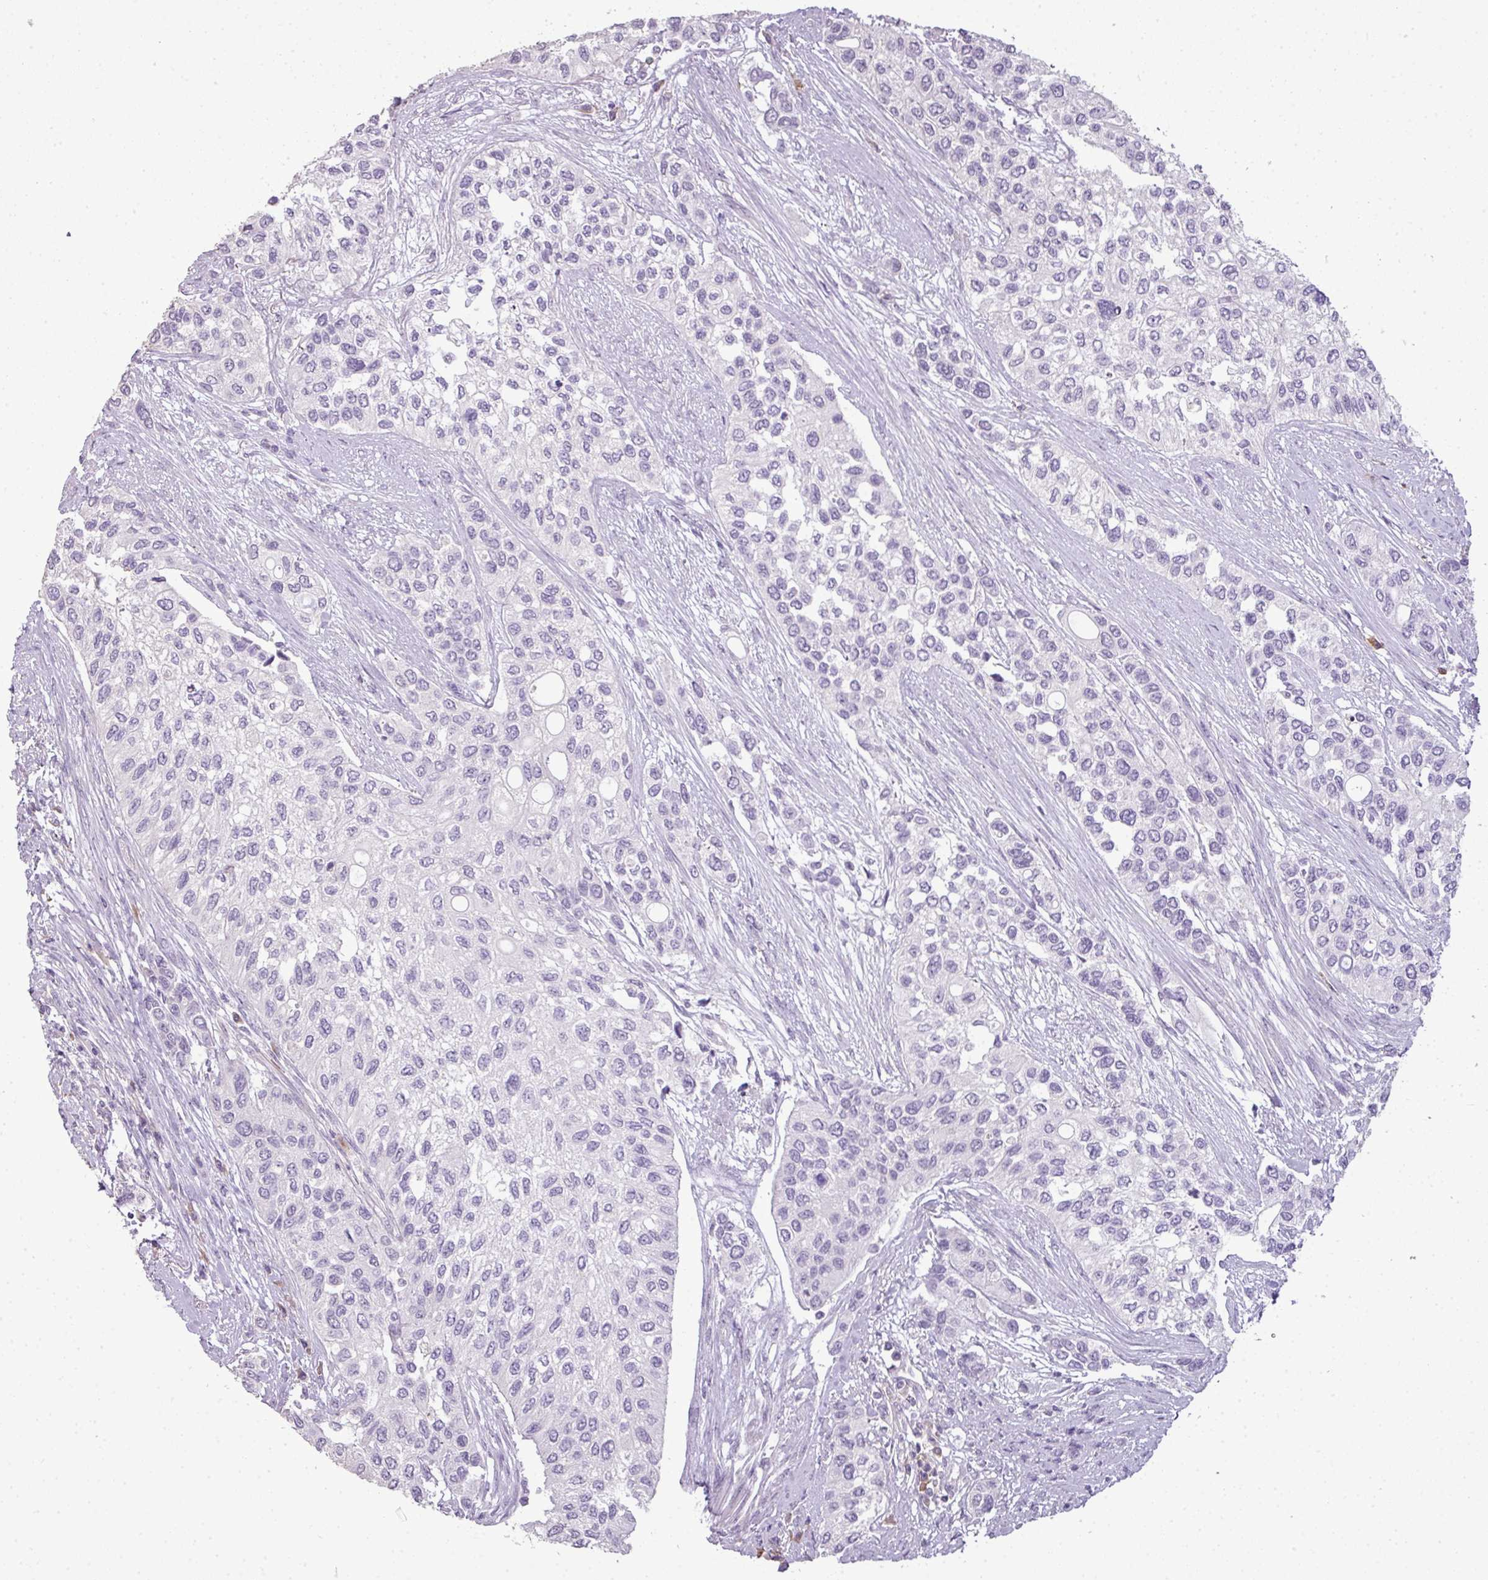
{"staining": {"intensity": "negative", "quantity": "none", "location": "none"}, "tissue": "urothelial cancer", "cell_type": "Tumor cells", "image_type": "cancer", "snomed": [{"axis": "morphology", "description": "Normal tissue, NOS"}, {"axis": "morphology", "description": "Urothelial carcinoma, High grade"}, {"axis": "topography", "description": "Vascular tissue"}, {"axis": "topography", "description": "Urinary bladder"}], "caption": "An IHC photomicrograph of urothelial cancer is shown. There is no staining in tumor cells of urothelial cancer. Nuclei are stained in blue.", "gene": "LY9", "patient": {"sex": "female", "age": 56}}